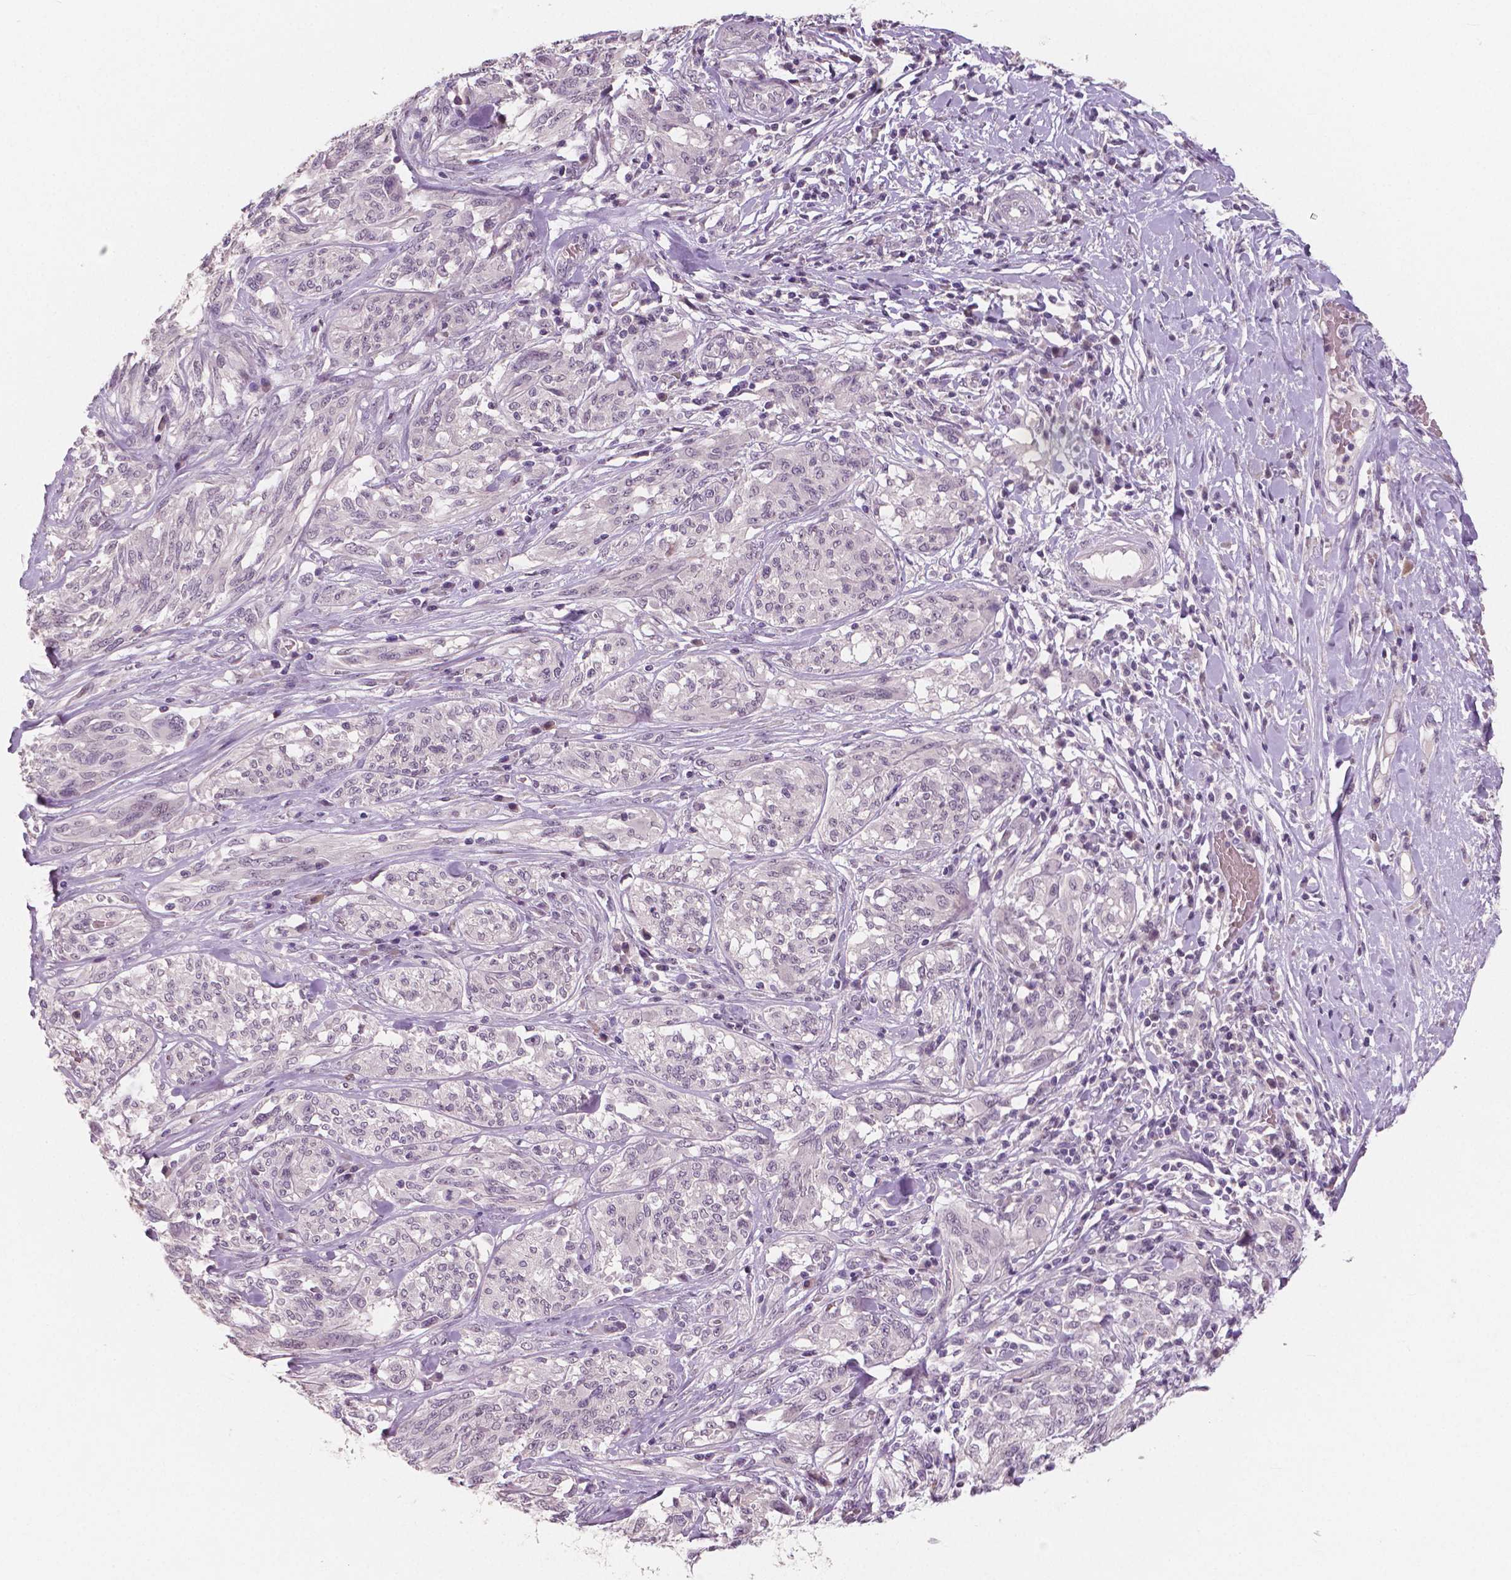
{"staining": {"intensity": "negative", "quantity": "none", "location": "none"}, "tissue": "melanoma", "cell_type": "Tumor cells", "image_type": "cancer", "snomed": [{"axis": "morphology", "description": "Malignant melanoma, NOS"}, {"axis": "topography", "description": "Skin"}], "caption": "Tumor cells are negative for brown protein staining in malignant melanoma.", "gene": "RNASE7", "patient": {"sex": "female", "age": 91}}